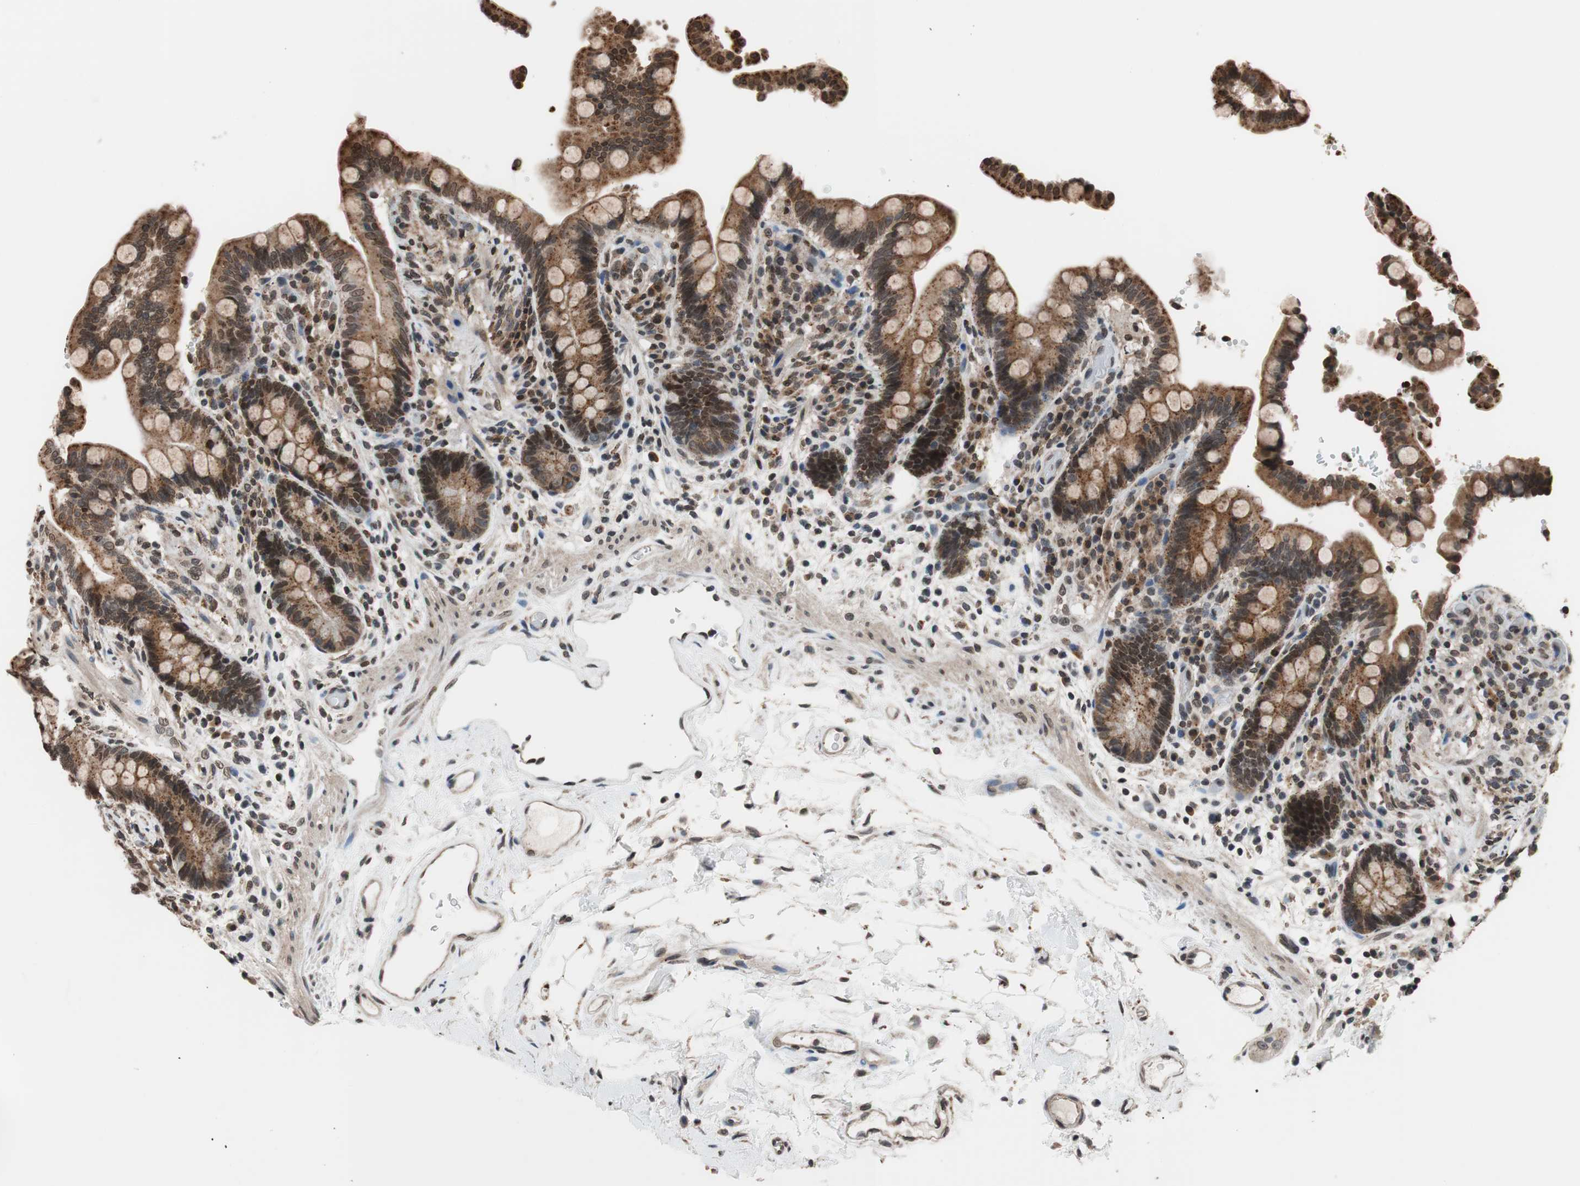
{"staining": {"intensity": "moderate", "quantity": ">75%", "location": "nuclear"}, "tissue": "colon", "cell_type": "Endothelial cells", "image_type": "normal", "snomed": [{"axis": "morphology", "description": "Normal tissue, NOS"}, {"axis": "topography", "description": "Colon"}], "caption": "Immunohistochemical staining of normal human colon shows moderate nuclear protein expression in approximately >75% of endothelial cells.", "gene": "RFC1", "patient": {"sex": "male", "age": 73}}